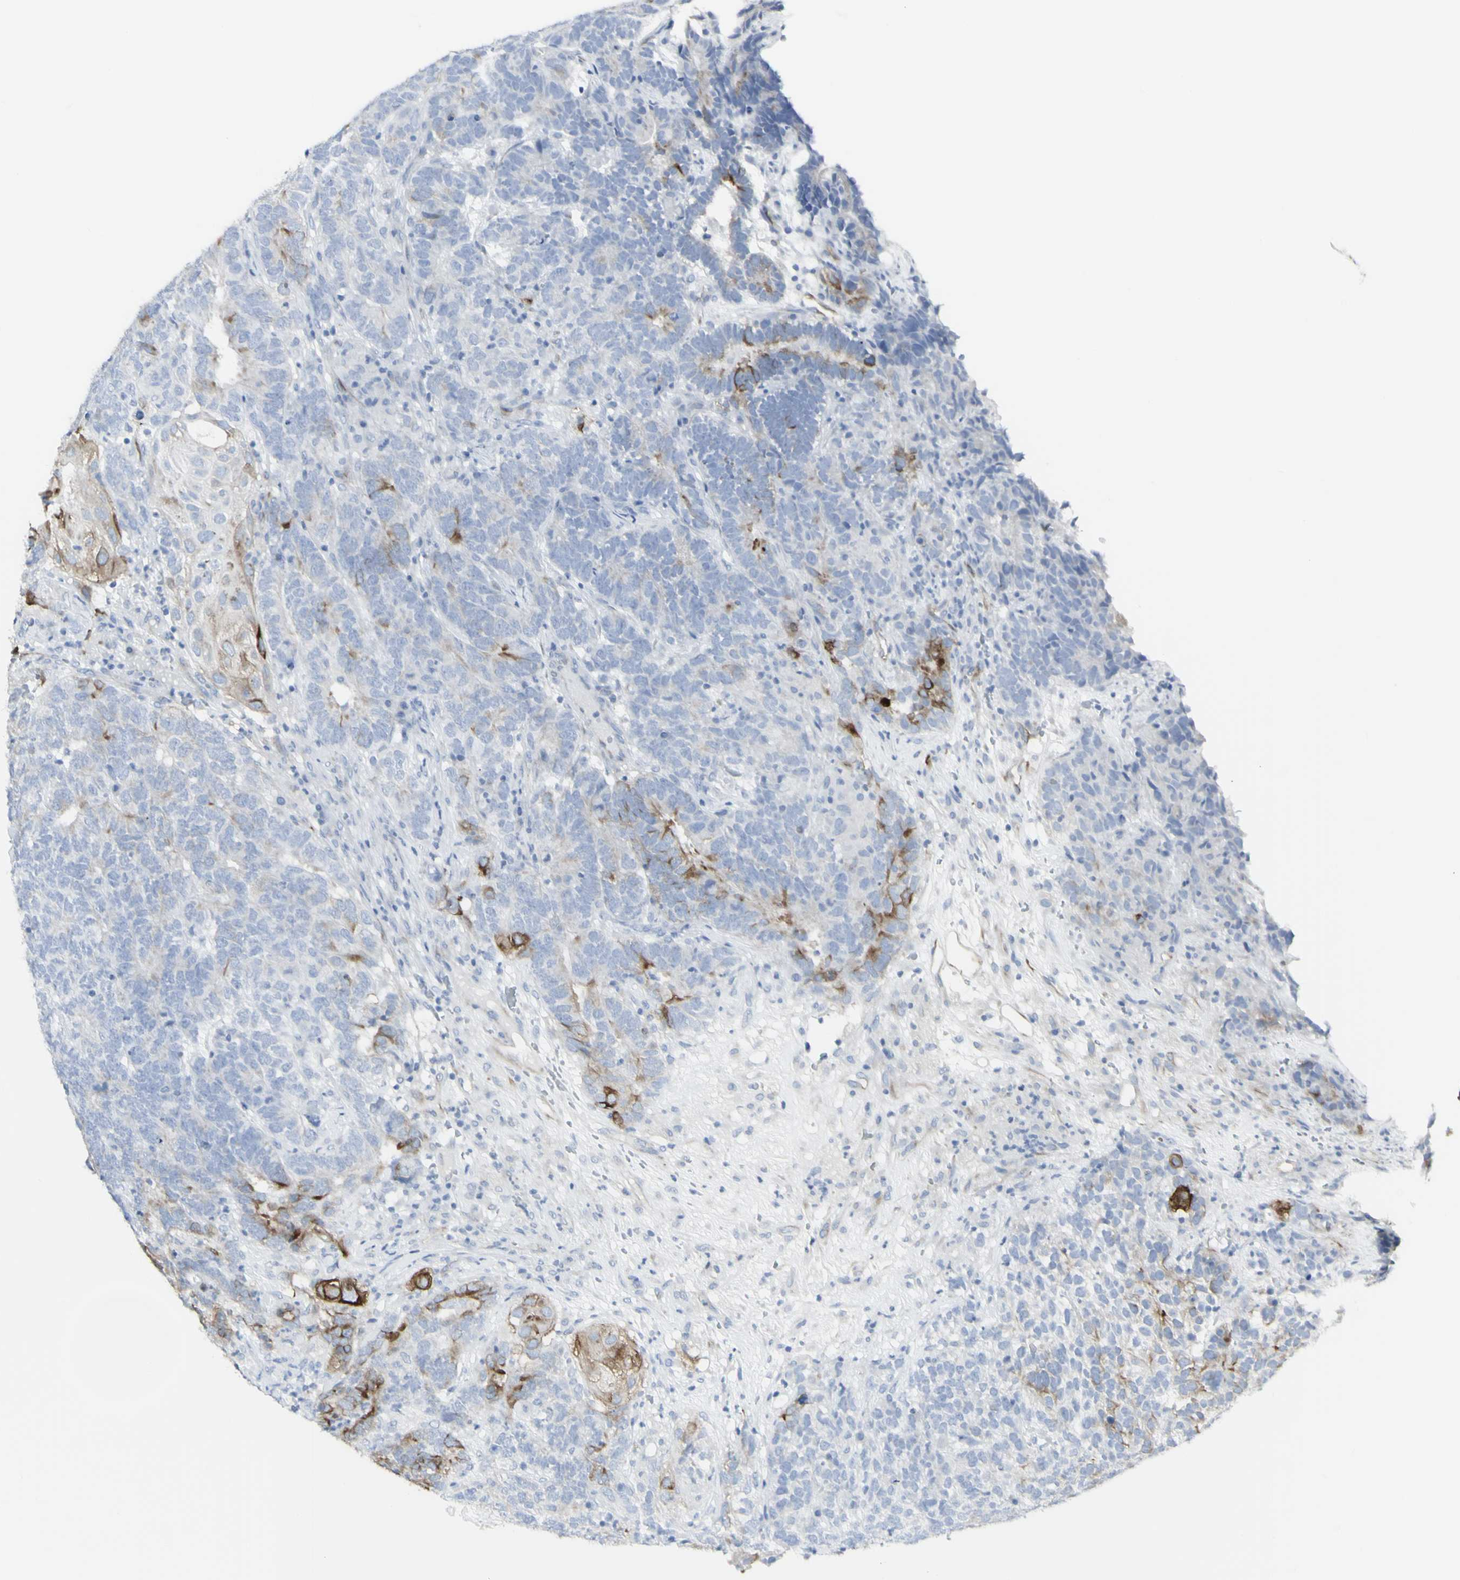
{"staining": {"intensity": "moderate", "quantity": "<25%", "location": "cytoplasmic/membranous"}, "tissue": "testis cancer", "cell_type": "Tumor cells", "image_type": "cancer", "snomed": [{"axis": "morphology", "description": "Carcinoma, Embryonal, NOS"}, {"axis": "topography", "description": "Testis"}], "caption": "This photomicrograph exhibits testis embryonal carcinoma stained with immunohistochemistry (IHC) to label a protein in brown. The cytoplasmic/membranous of tumor cells show moderate positivity for the protein. Nuclei are counter-stained blue.", "gene": "ENSG00000198211", "patient": {"sex": "male", "age": 26}}